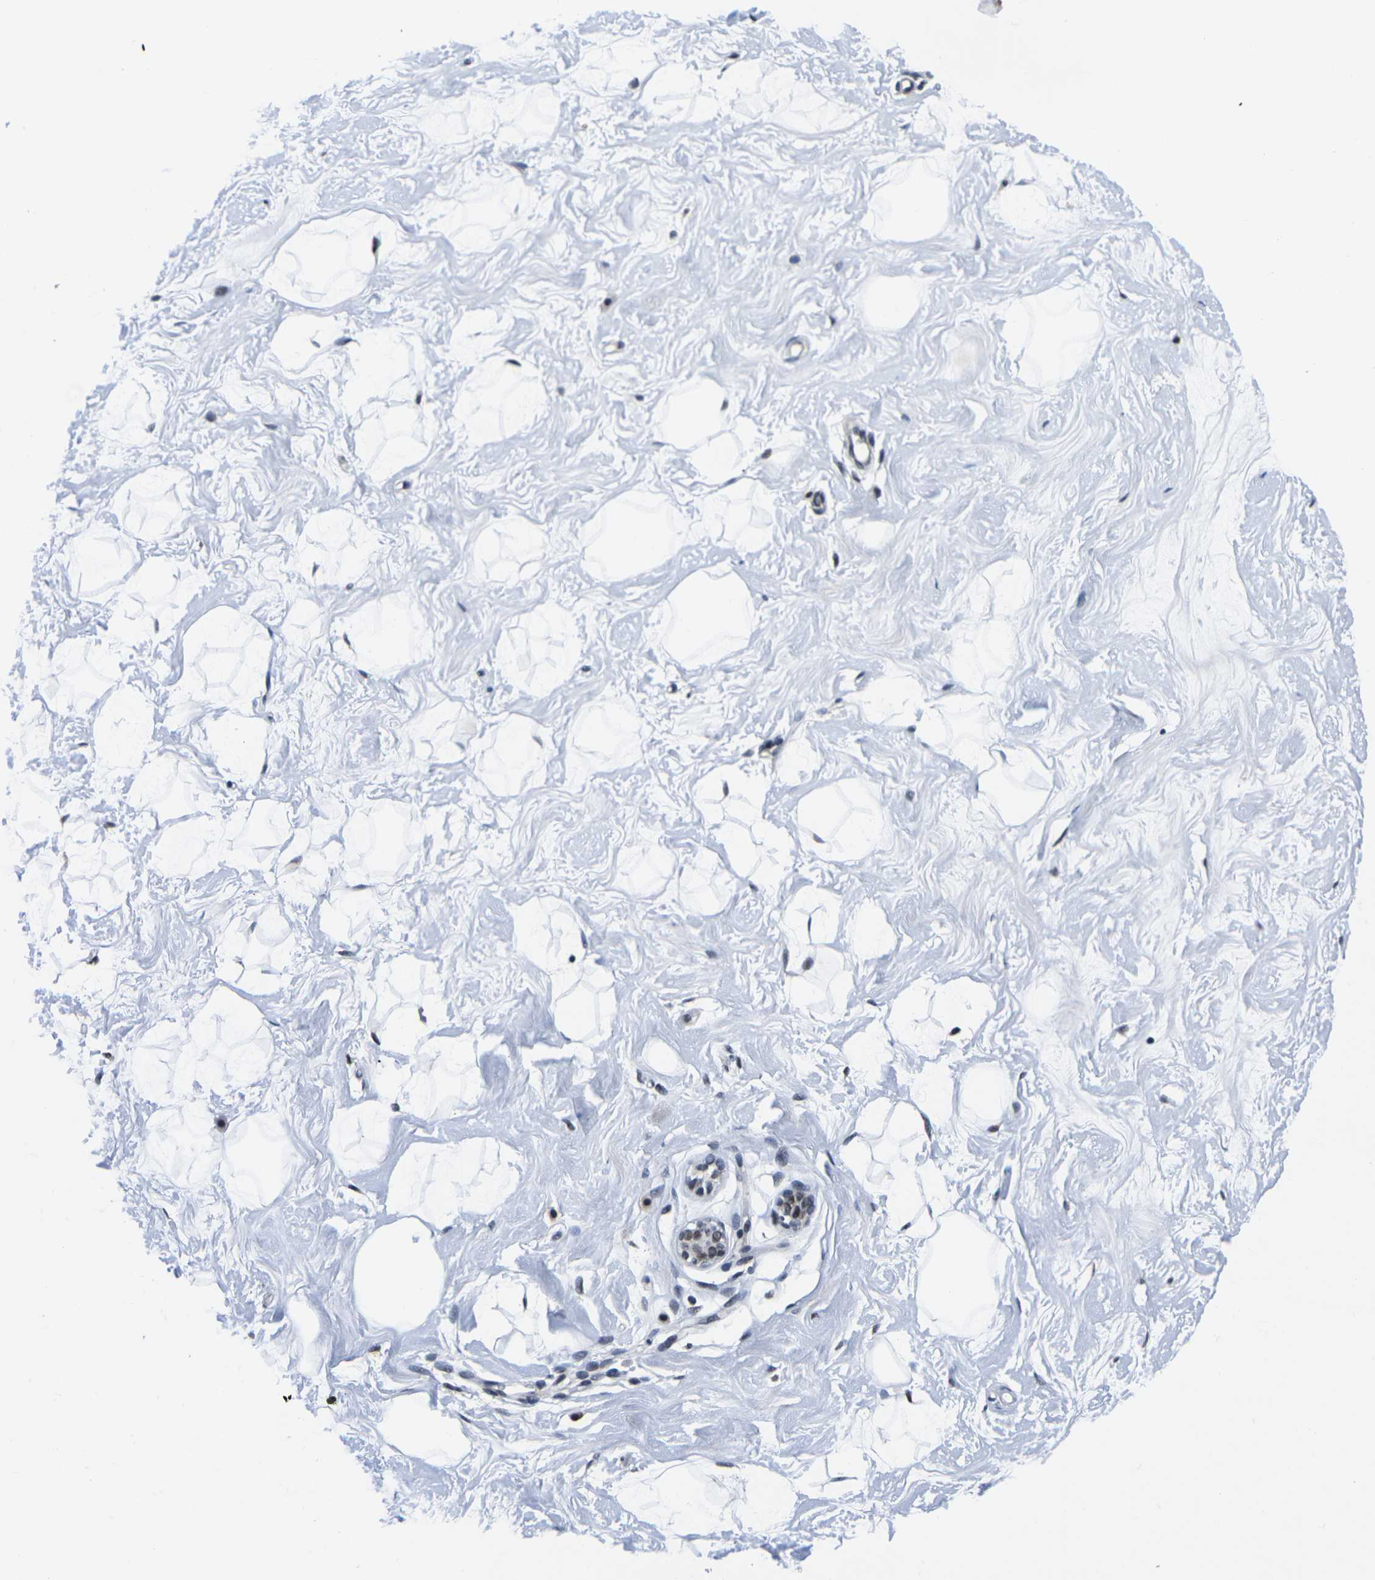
{"staining": {"intensity": "moderate", "quantity": "25%-75%", "location": "nuclear"}, "tissue": "breast", "cell_type": "Adipocytes", "image_type": "normal", "snomed": [{"axis": "morphology", "description": "Normal tissue, NOS"}, {"axis": "topography", "description": "Breast"}], "caption": "This micrograph displays normal breast stained with immunohistochemistry to label a protein in brown. The nuclear of adipocytes show moderate positivity for the protein. Nuclei are counter-stained blue.", "gene": "CDC73", "patient": {"sex": "female", "age": 23}}